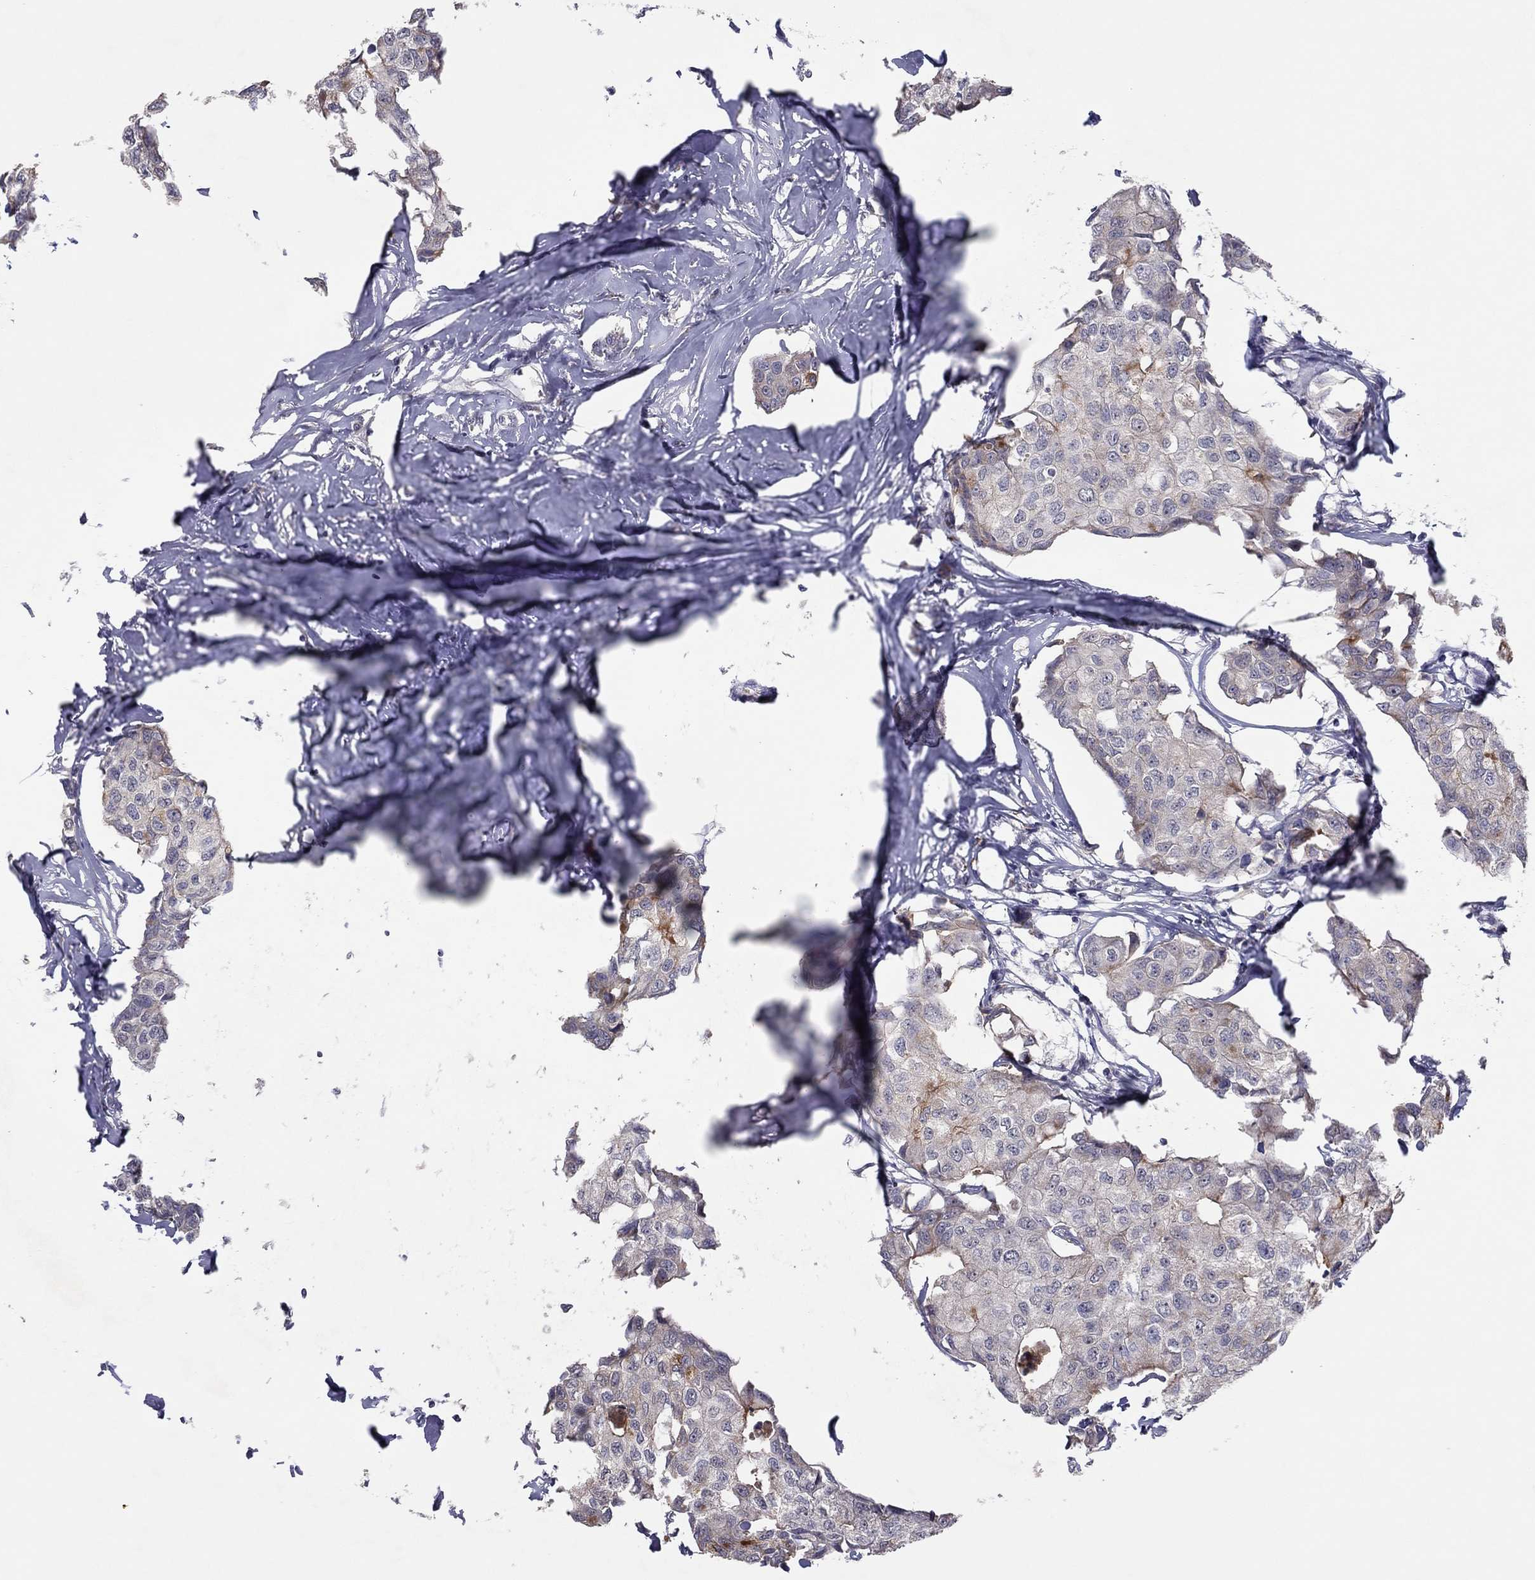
{"staining": {"intensity": "moderate", "quantity": "<25%", "location": "cytoplasmic/membranous"}, "tissue": "breast cancer", "cell_type": "Tumor cells", "image_type": "cancer", "snomed": [{"axis": "morphology", "description": "Duct carcinoma"}, {"axis": "topography", "description": "Breast"}], "caption": "This is an image of immunohistochemistry staining of breast cancer, which shows moderate positivity in the cytoplasmic/membranous of tumor cells.", "gene": "CRACDL", "patient": {"sex": "female", "age": 80}}